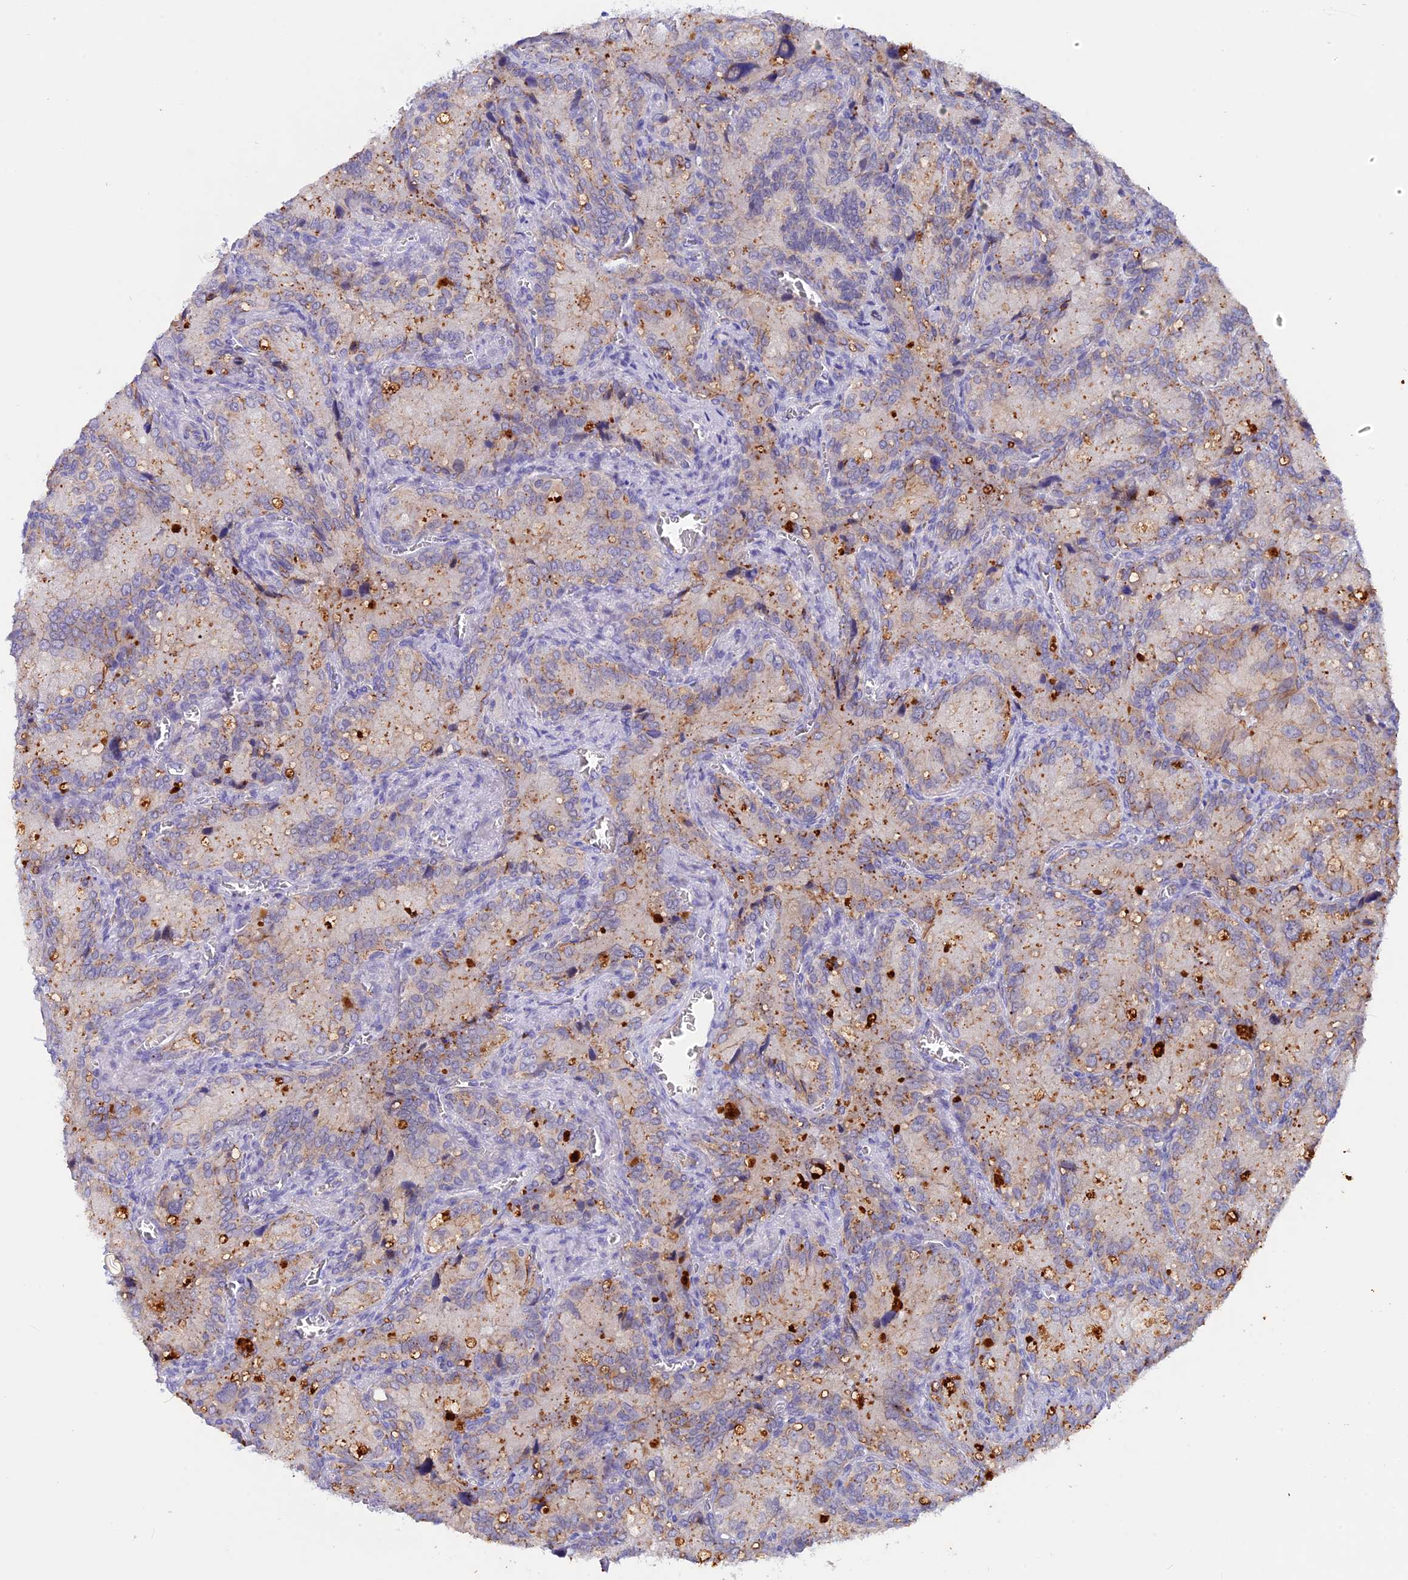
{"staining": {"intensity": "weak", "quantity": "25%-75%", "location": "cytoplasmic/membranous"}, "tissue": "seminal vesicle", "cell_type": "Glandular cells", "image_type": "normal", "snomed": [{"axis": "morphology", "description": "Normal tissue, NOS"}, {"axis": "topography", "description": "Seminal veicle"}], "caption": "Glandular cells display weak cytoplasmic/membranous positivity in approximately 25%-75% of cells in benign seminal vesicle.", "gene": "GK5", "patient": {"sex": "male", "age": 62}}